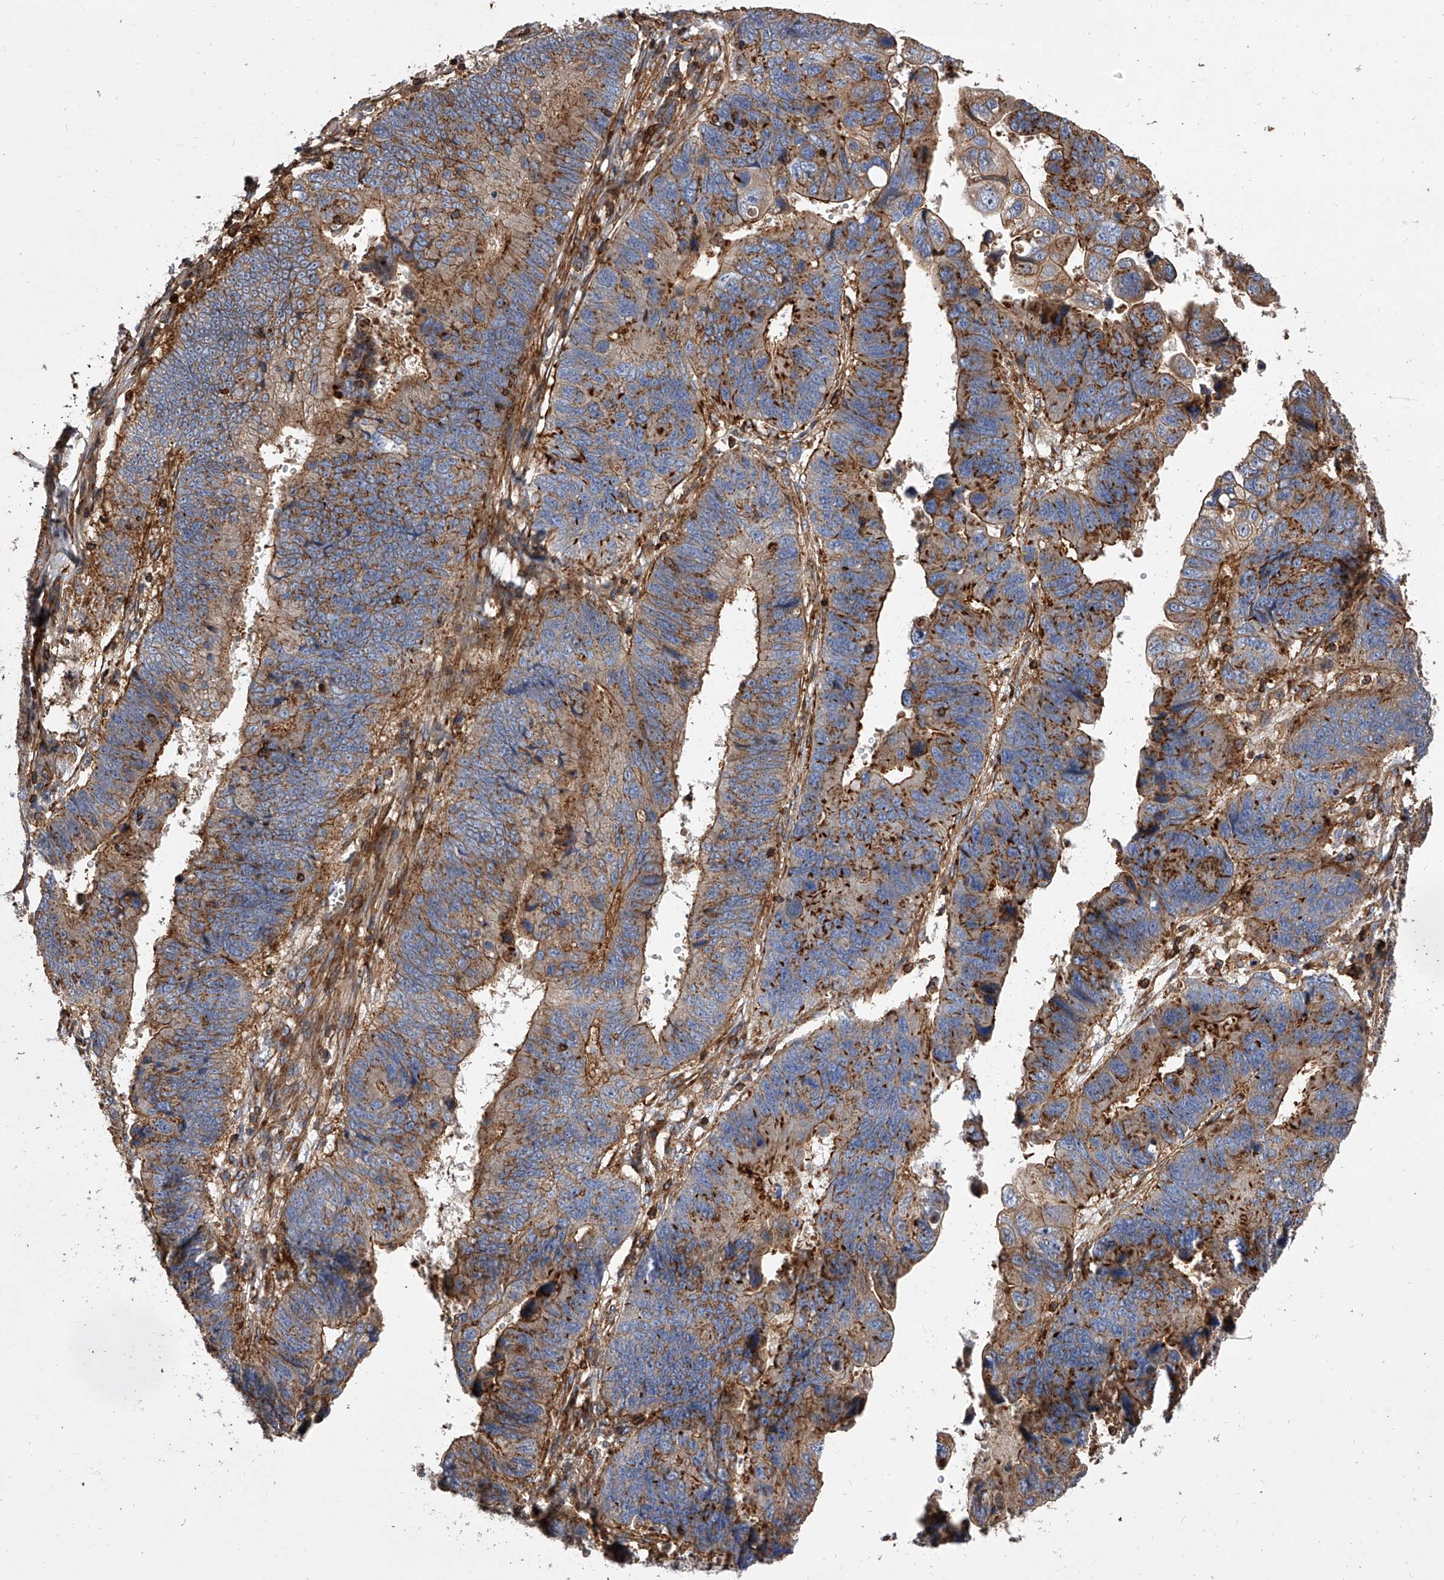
{"staining": {"intensity": "moderate", "quantity": ">75%", "location": "cytoplasmic/membranous"}, "tissue": "stomach cancer", "cell_type": "Tumor cells", "image_type": "cancer", "snomed": [{"axis": "morphology", "description": "Adenocarcinoma, NOS"}, {"axis": "topography", "description": "Stomach"}], "caption": "A high-resolution image shows immunohistochemistry (IHC) staining of stomach cancer, which demonstrates moderate cytoplasmic/membranous expression in approximately >75% of tumor cells.", "gene": "PISD", "patient": {"sex": "male", "age": 59}}